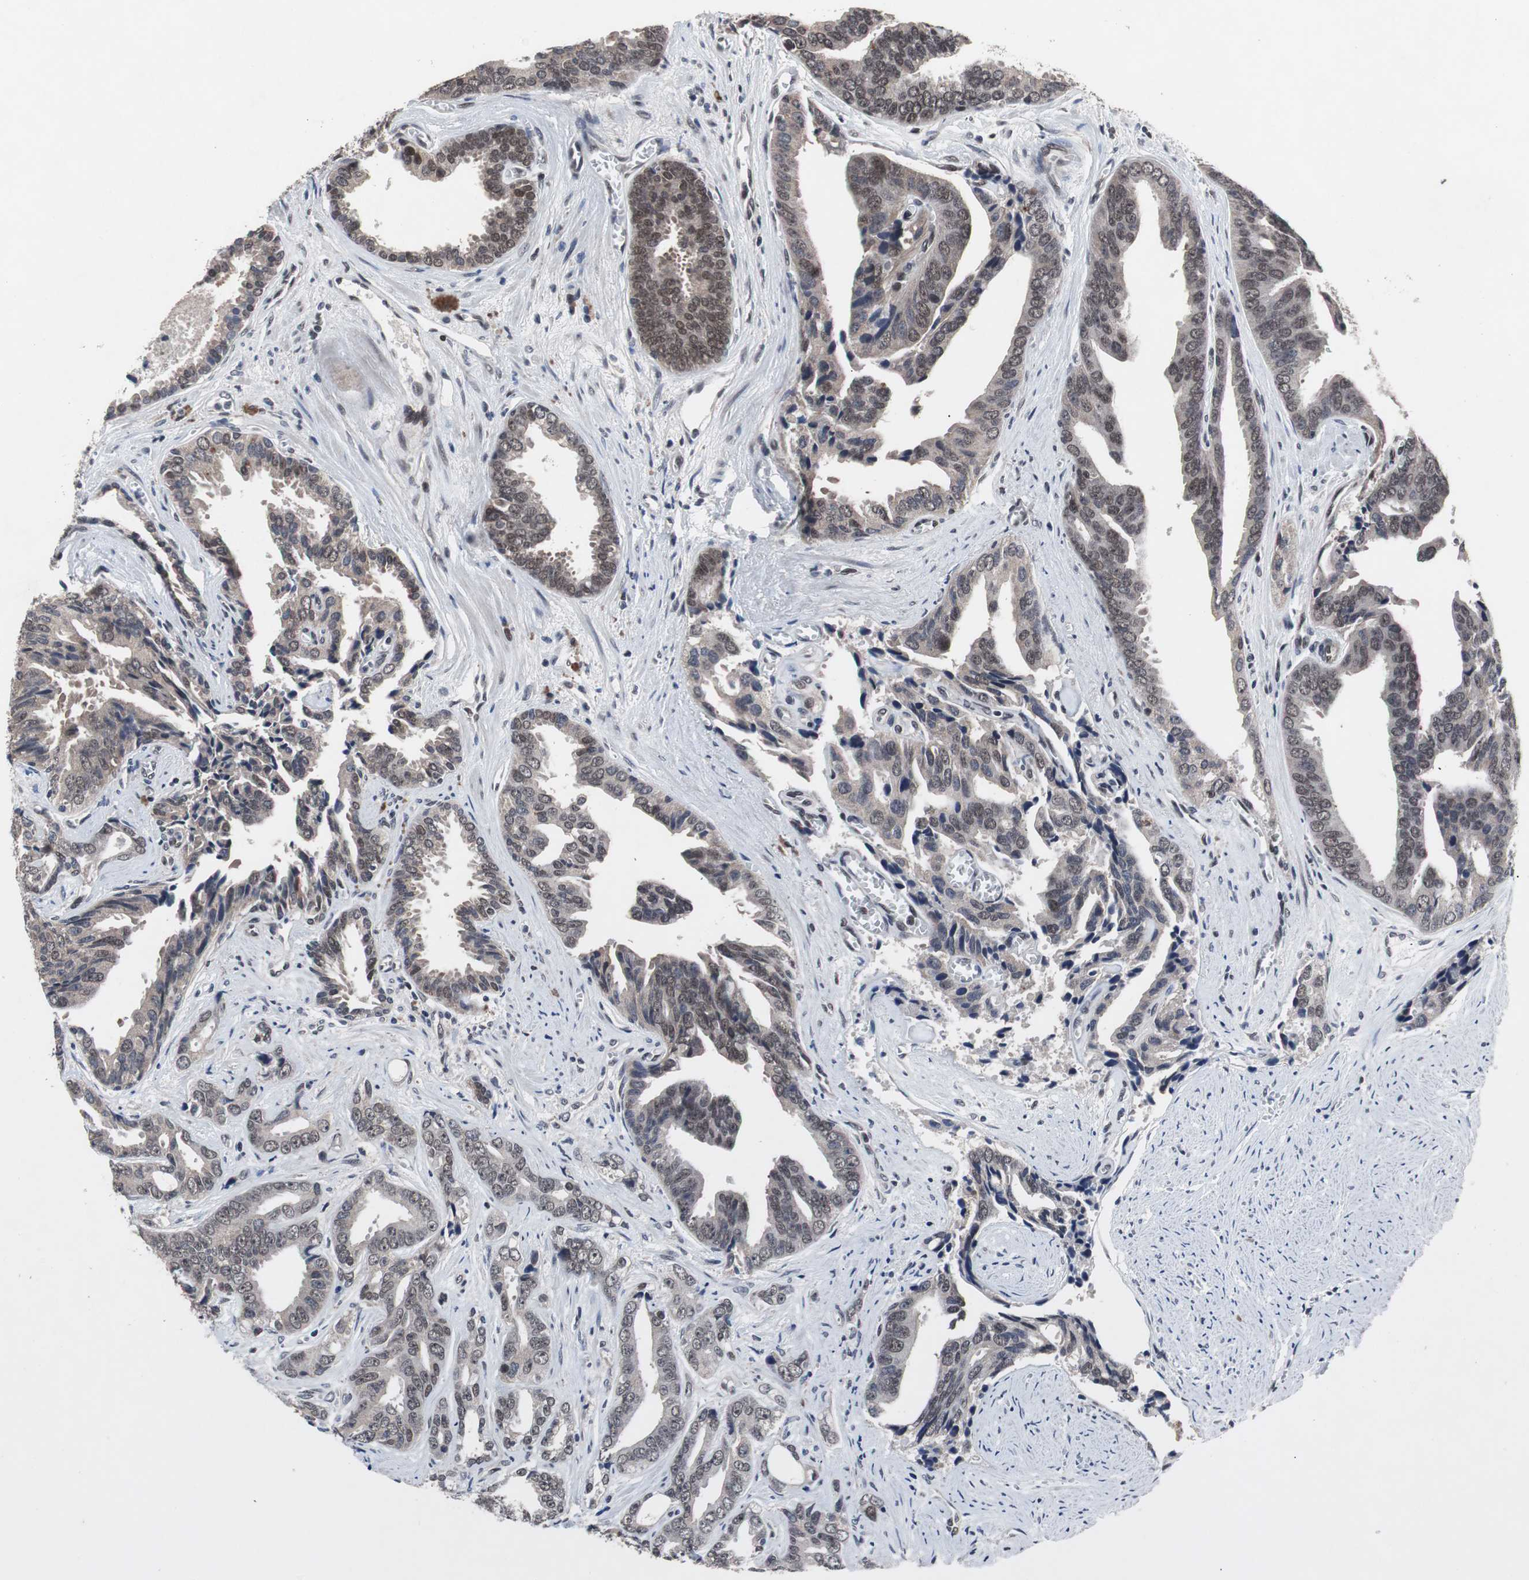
{"staining": {"intensity": "moderate", "quantity": "<25%", "location": "nuclear"}, "tissue": "prostate cancer", "cell_type": "Tumor cells", "image_type": "cancer", "snomed": [{"axis": "morphology", "description": "Adenocarcinoma, High grade"}, {"axis": "topography", "description": "Prostate"}], "caption": "This photomicrograph reveals immunohistochemistry staining of adenocarcinoma (high-grade) (prostate), with low moderate nuclear expression in approximately <25% of tumor cells.", "gene": "GTF2F2", "patient": {"sex": "male", "age": 67}}